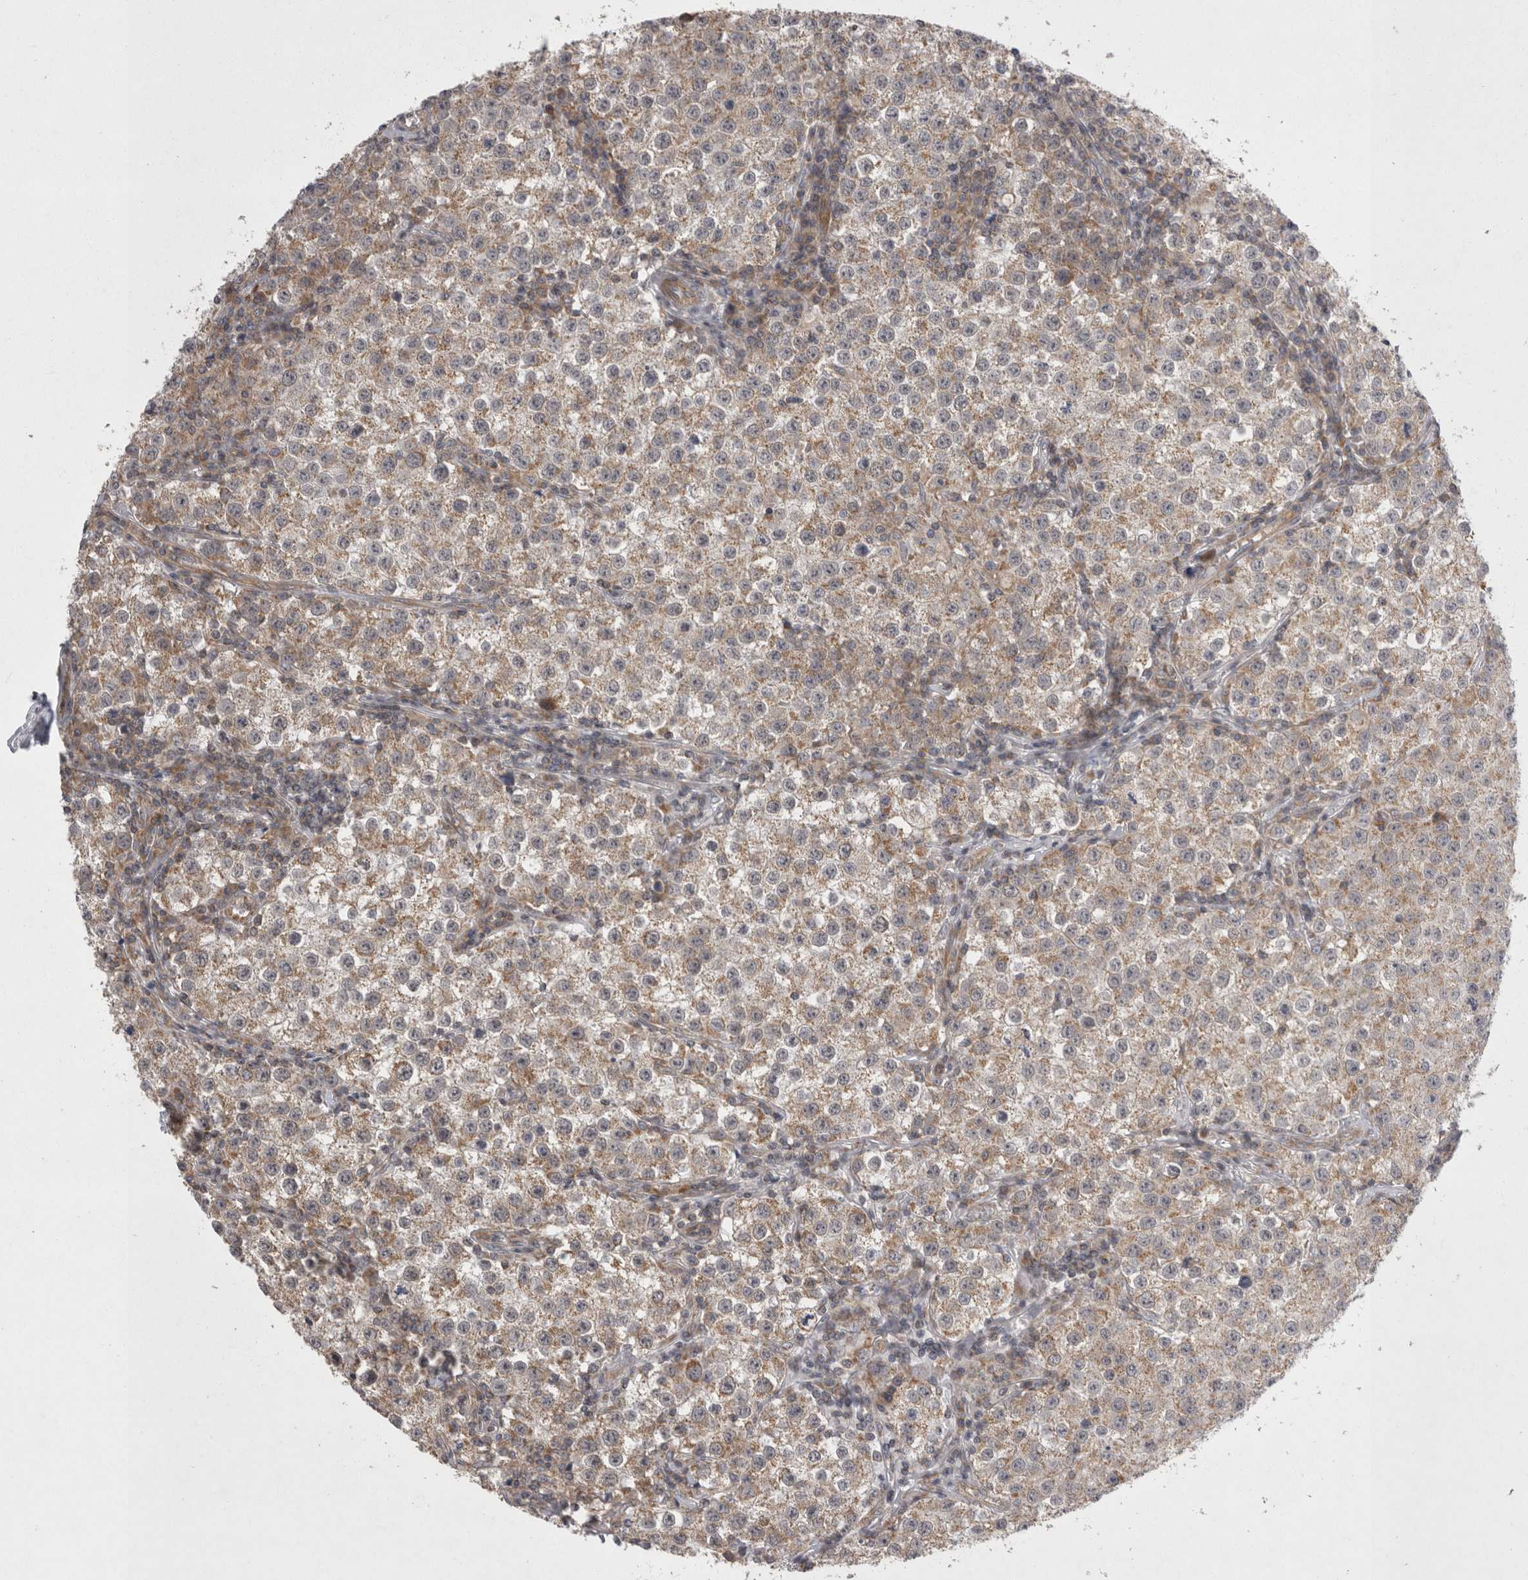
{"staining": {"intensity": "weak", "quantity": ">75%", "location": "cytoplasmic/membranous"}, "tissue": "testis cancer", "cell_type": "Tumor cells", "image_type": "cancer", "snomed": [{"axis": "morphology", "description": "Seminoma, NOS"}, {"axis": "morphology", "description": "Carcinoma, Embryonal, NOS"}, {"axis": "topography", "description": "Testis"}], "caption": "Tumor cells reveal low levels of weak cytoplasmic/membranous positivity in approximately >75% of cells in human testis cancer (seminoma).", "gene": "TSPOAP1", "patient": {"sex": "male", "age": 43}}